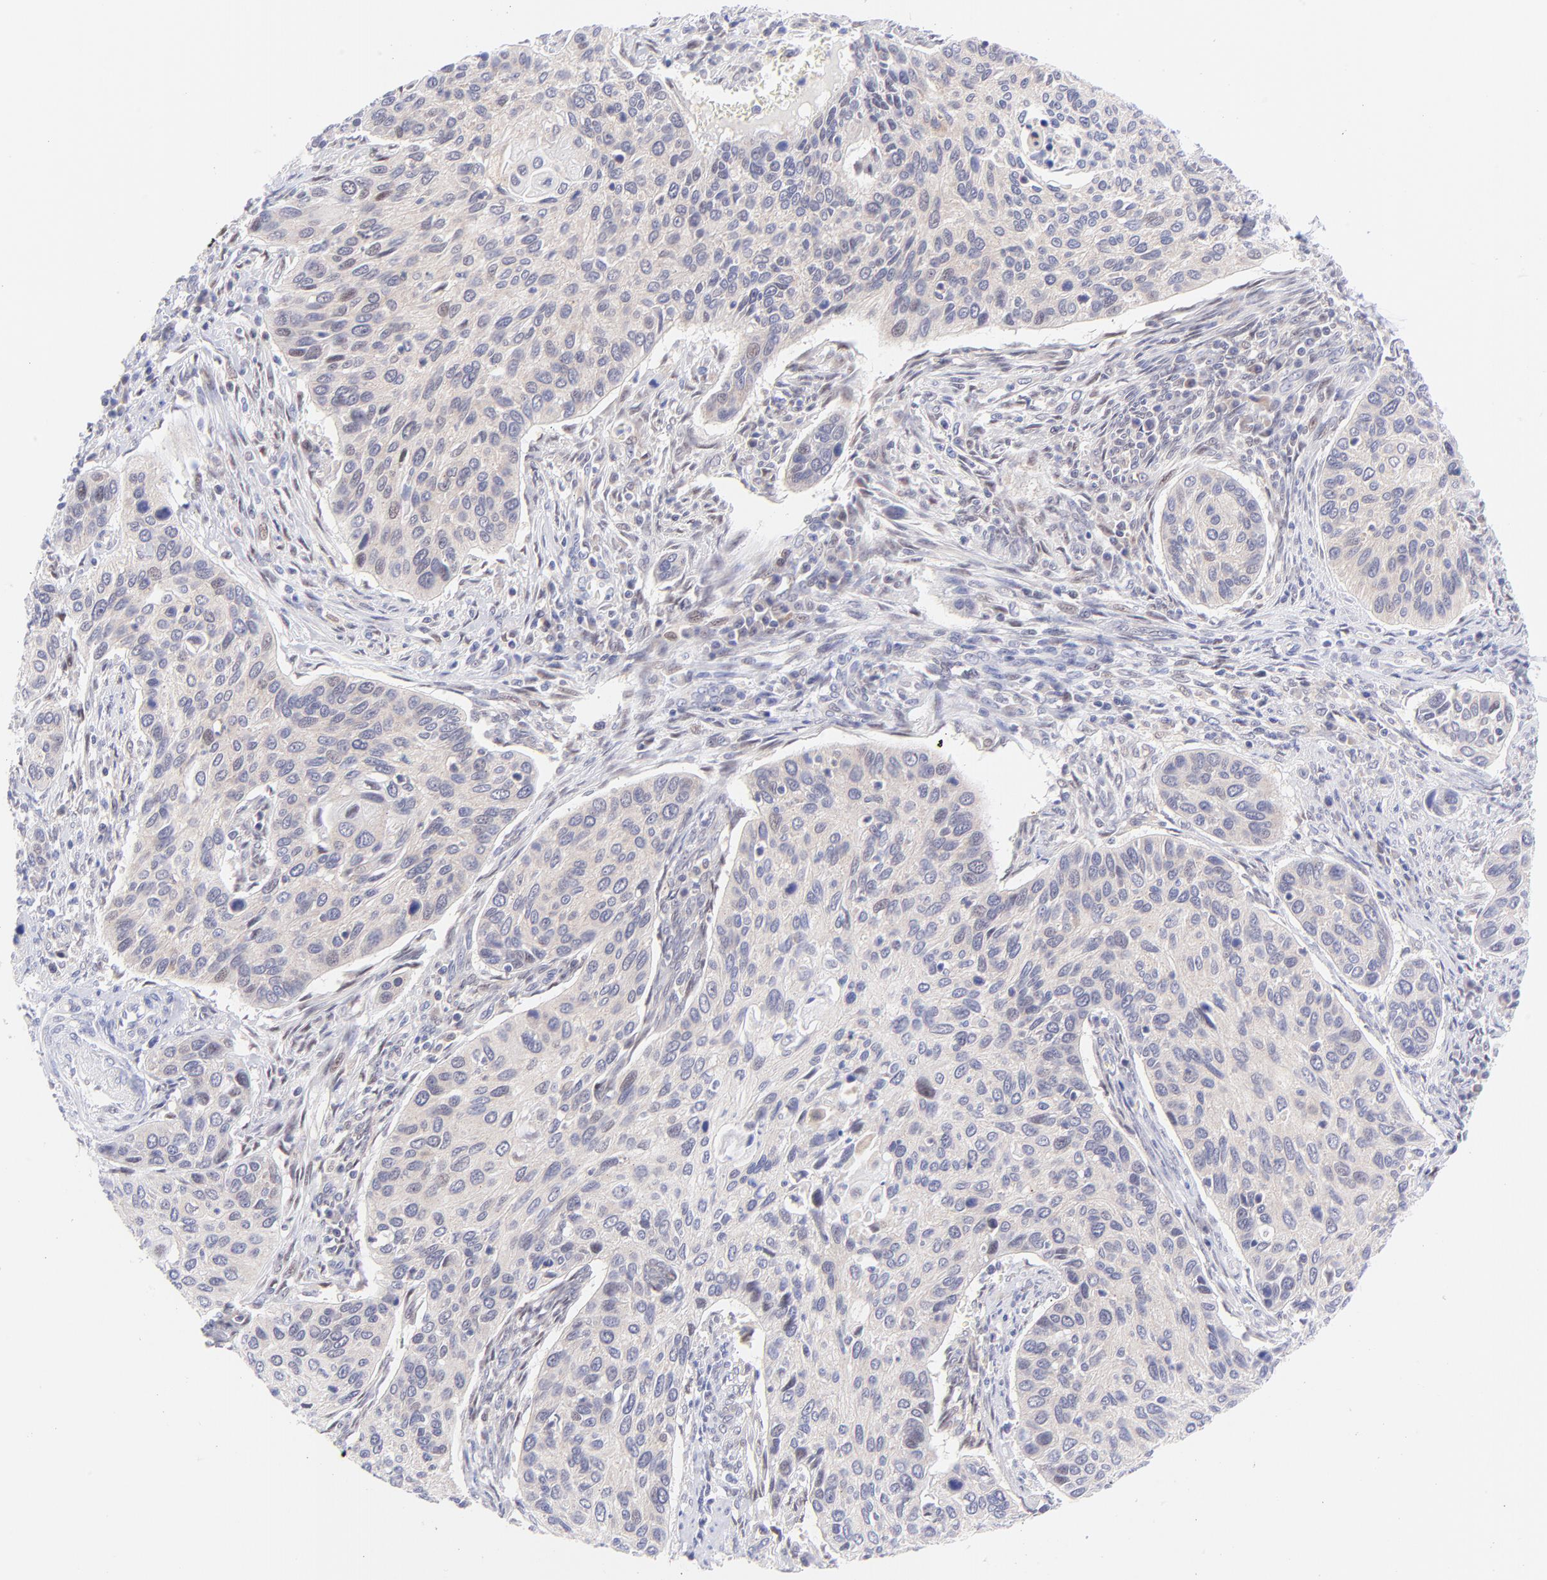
{"staining": {"intensity": "negative", "quantity": "none", "location": "none"}, "tissue": "cervical cancer", "cell_type": "Tumor cells", "image_type": "cancer", "snomed": [{"axis": "morphology", "description": "Squamous cell carcinoma, NOS"}, {"axis": "topography", "description": "Cervix"}], "caption": "DAB (3,3'-diaminobenzidine) immunohistochemical staining of squamous cell carcinoma (cervical) displays no significant positivity in tumor cells.", "gene": "PBDC1", "patient": {"sex": "female", "age": 57}}